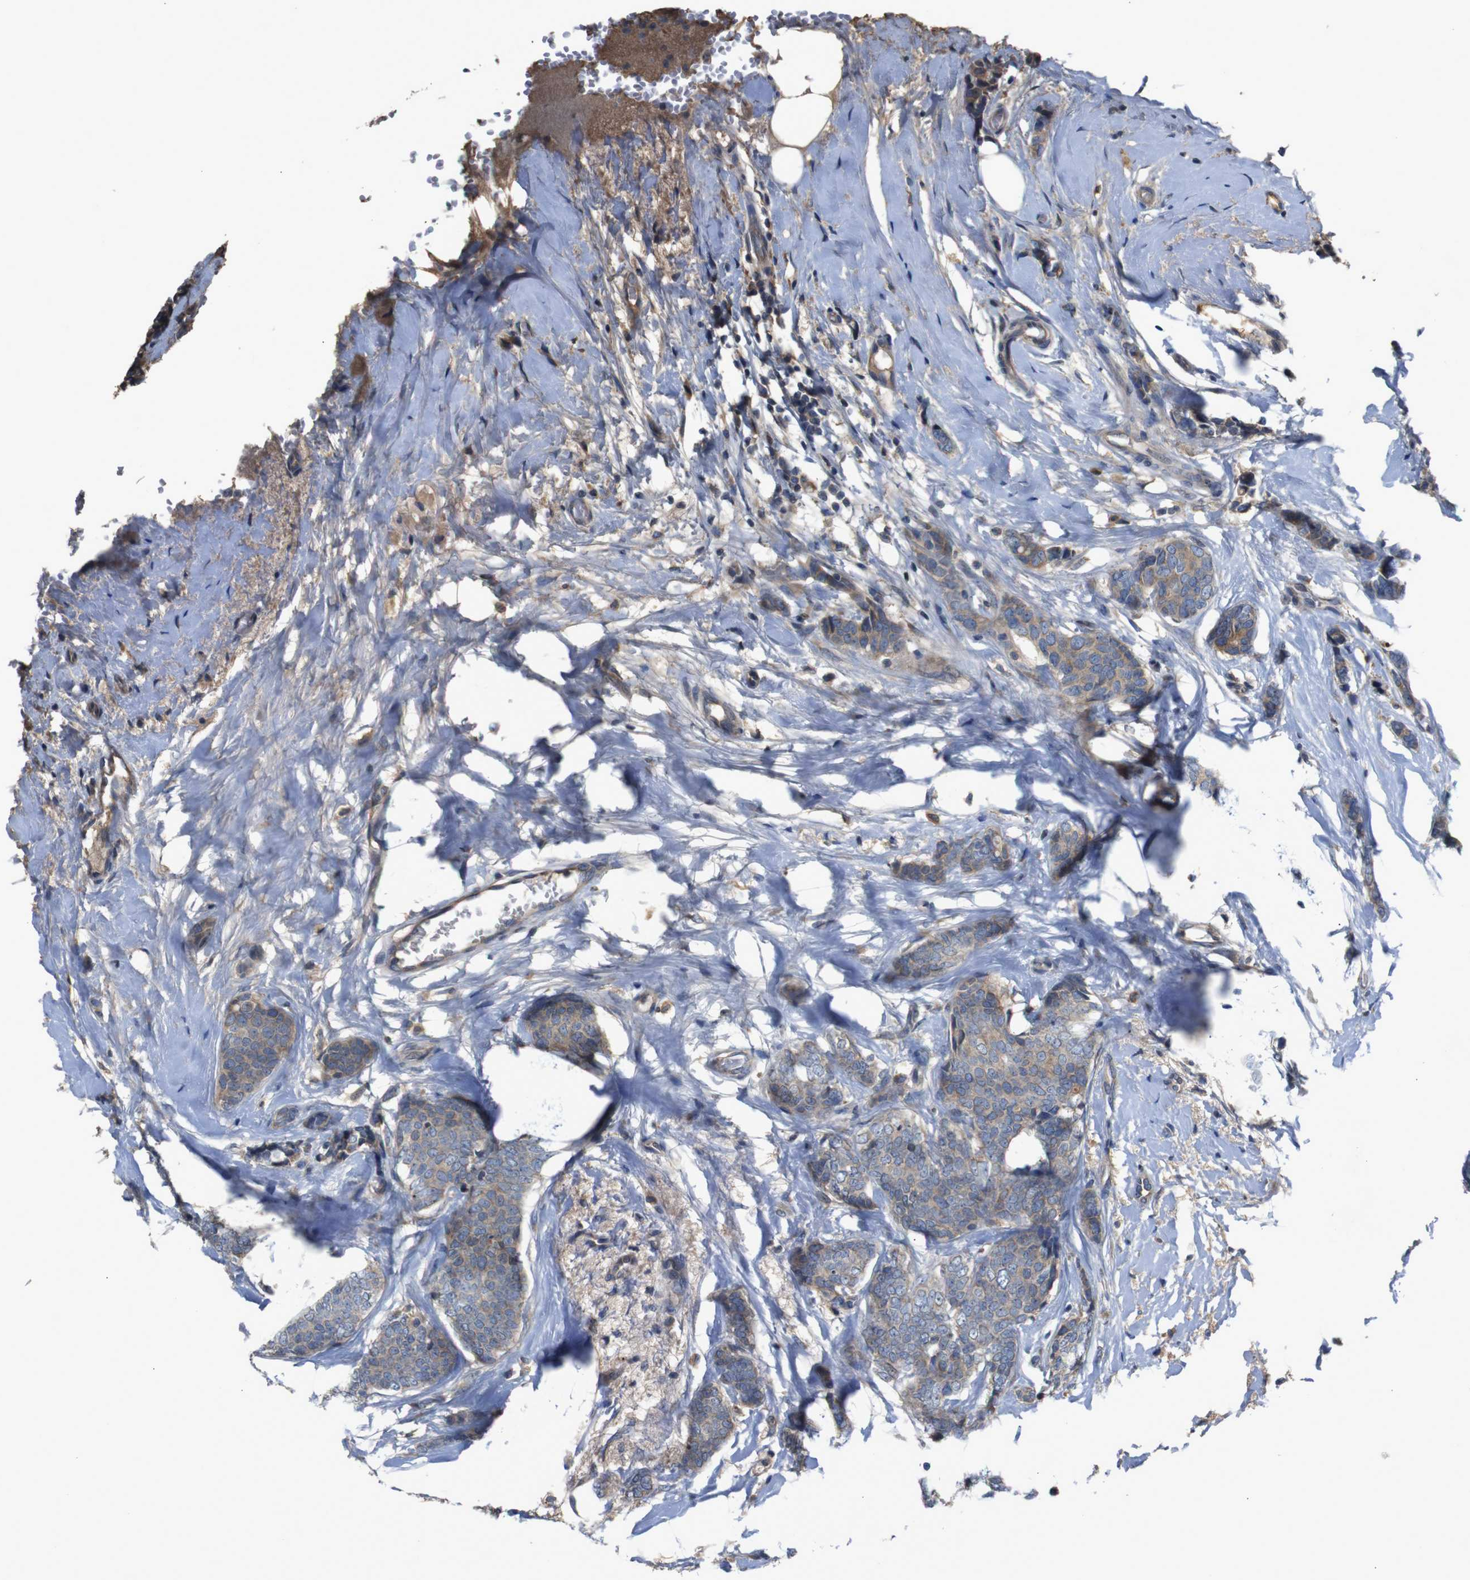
{"staining": {"intensity": "weak", "quantity": "25%-75%", "location": "cytoplasmic/membranous"}, "tissue": "breast cancer", "cell_type": "Tumor cells", "image_type": "cancer", "snomed": [{"axis": "morphology", "description": "Lobular carcinoma"}, {"axis": "topography", "description": "Skin"}, {"axis": "topography", "description": "Breast"}], "caption": "A histopathology image of human breast lobular carcinoma stained for a protein displays weak cytoplasmic/membranous brown staining in tumor cells.", "gene": "PTPN1", "patient": {"sex": "female", "age": 46}}